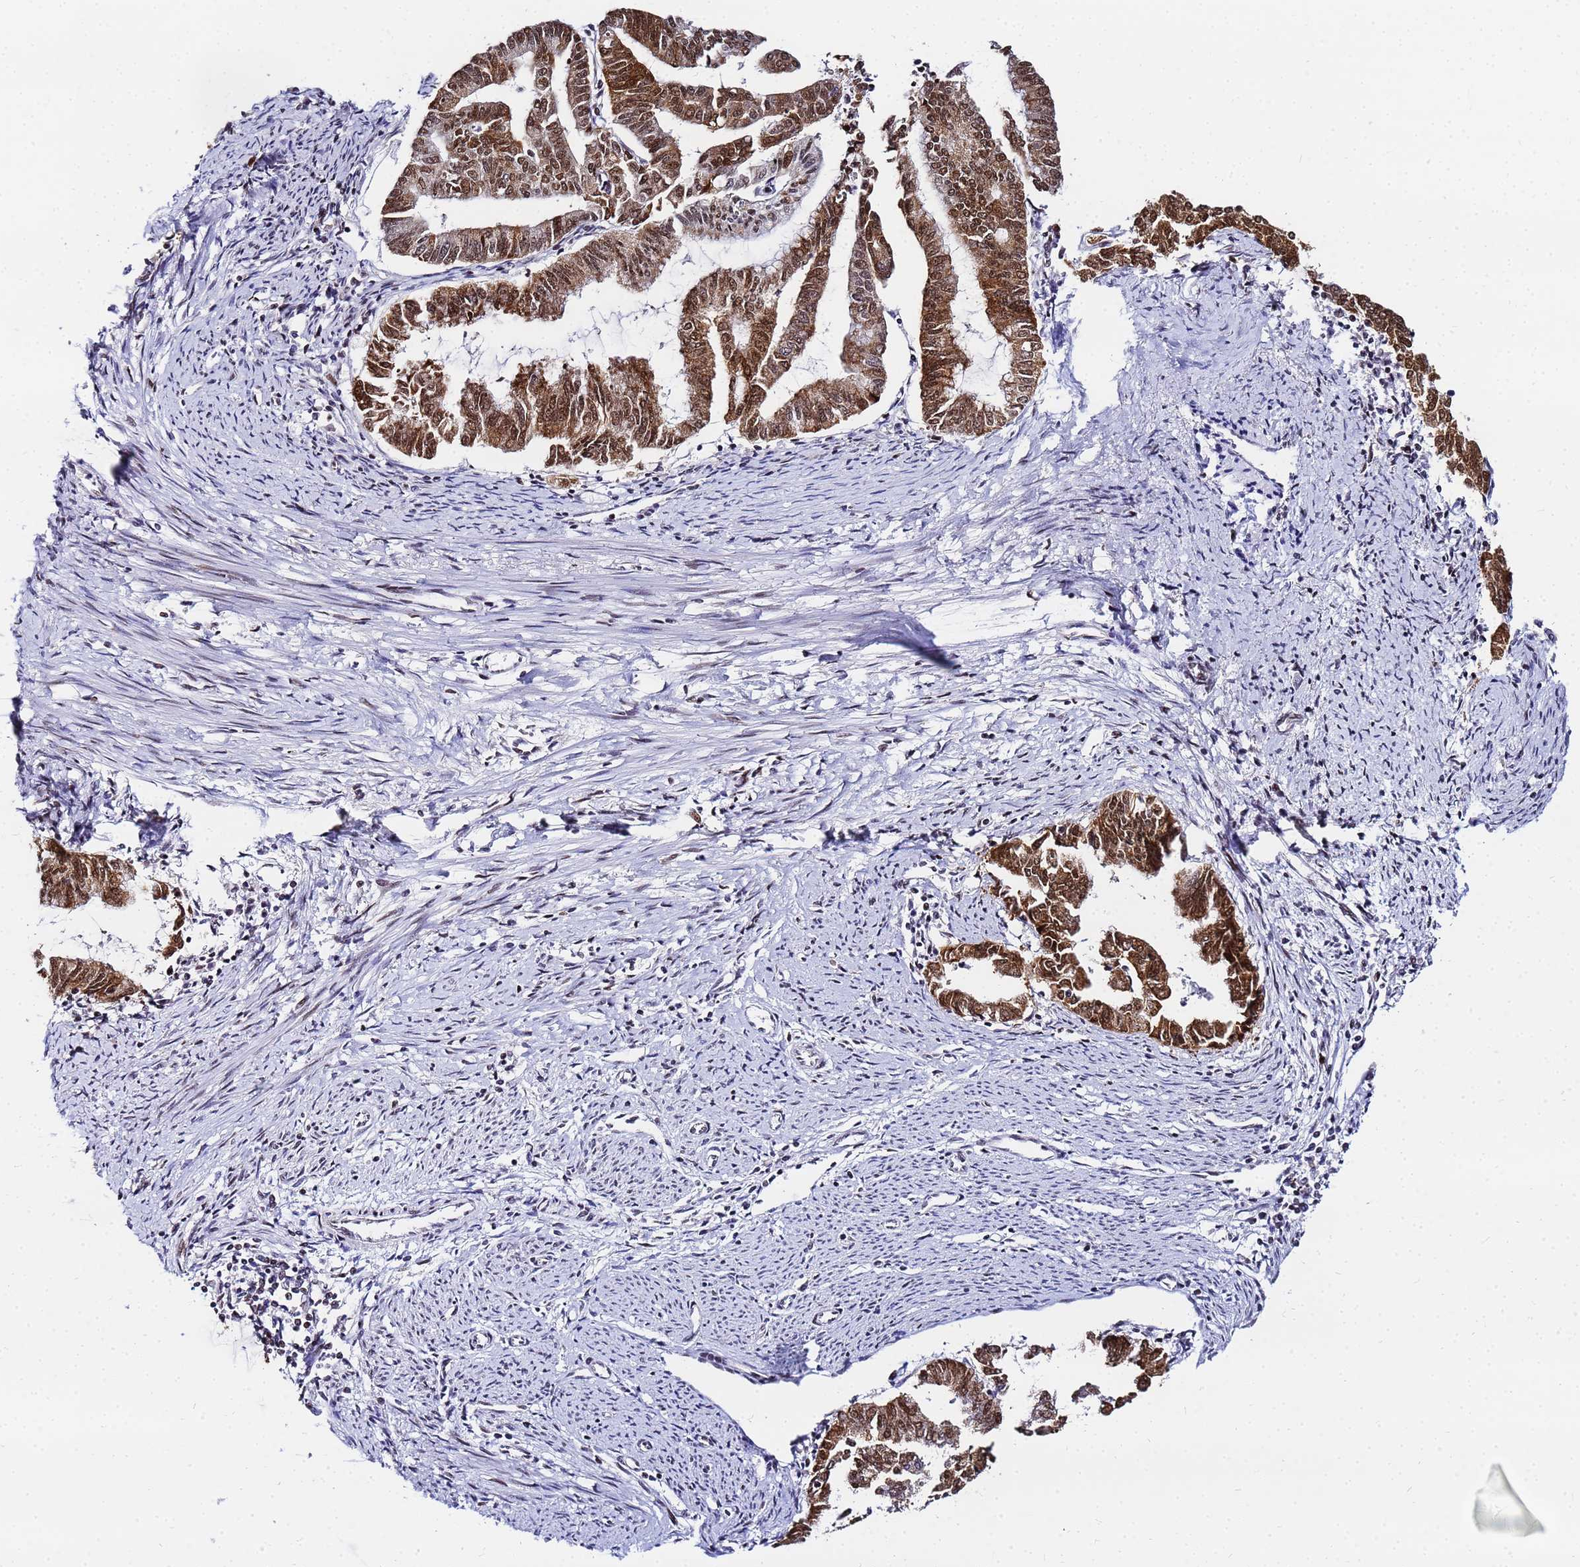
{"staining": {"intensity": "strong", "quantity": ">75%", "location": "cytoplasmic/membranous,nuclear"}, "tissue": "endometrial cancer", "cell_type": "Tumor cells", "image_type": "cancer", "snomed": [{"axis": "morphology", "description": "Adenocarcinoma, NOS"}, {"axis": "topography", "description": "Endometrium"}], "caption": "An IHC image of tumor tissue is shown. Protein staining in brown labels strong cytoplasmic/membranous and nuclear positivity in endometrial cancer within tumor cells. Using DAB (3,3'-diaminobenzidine) (brown) and hematoxylin (blue) stains, captured at high magnification using brightfield microscopy.", "gene": "CKMT1A", "patient": {"sex": "female", "age": 79}}